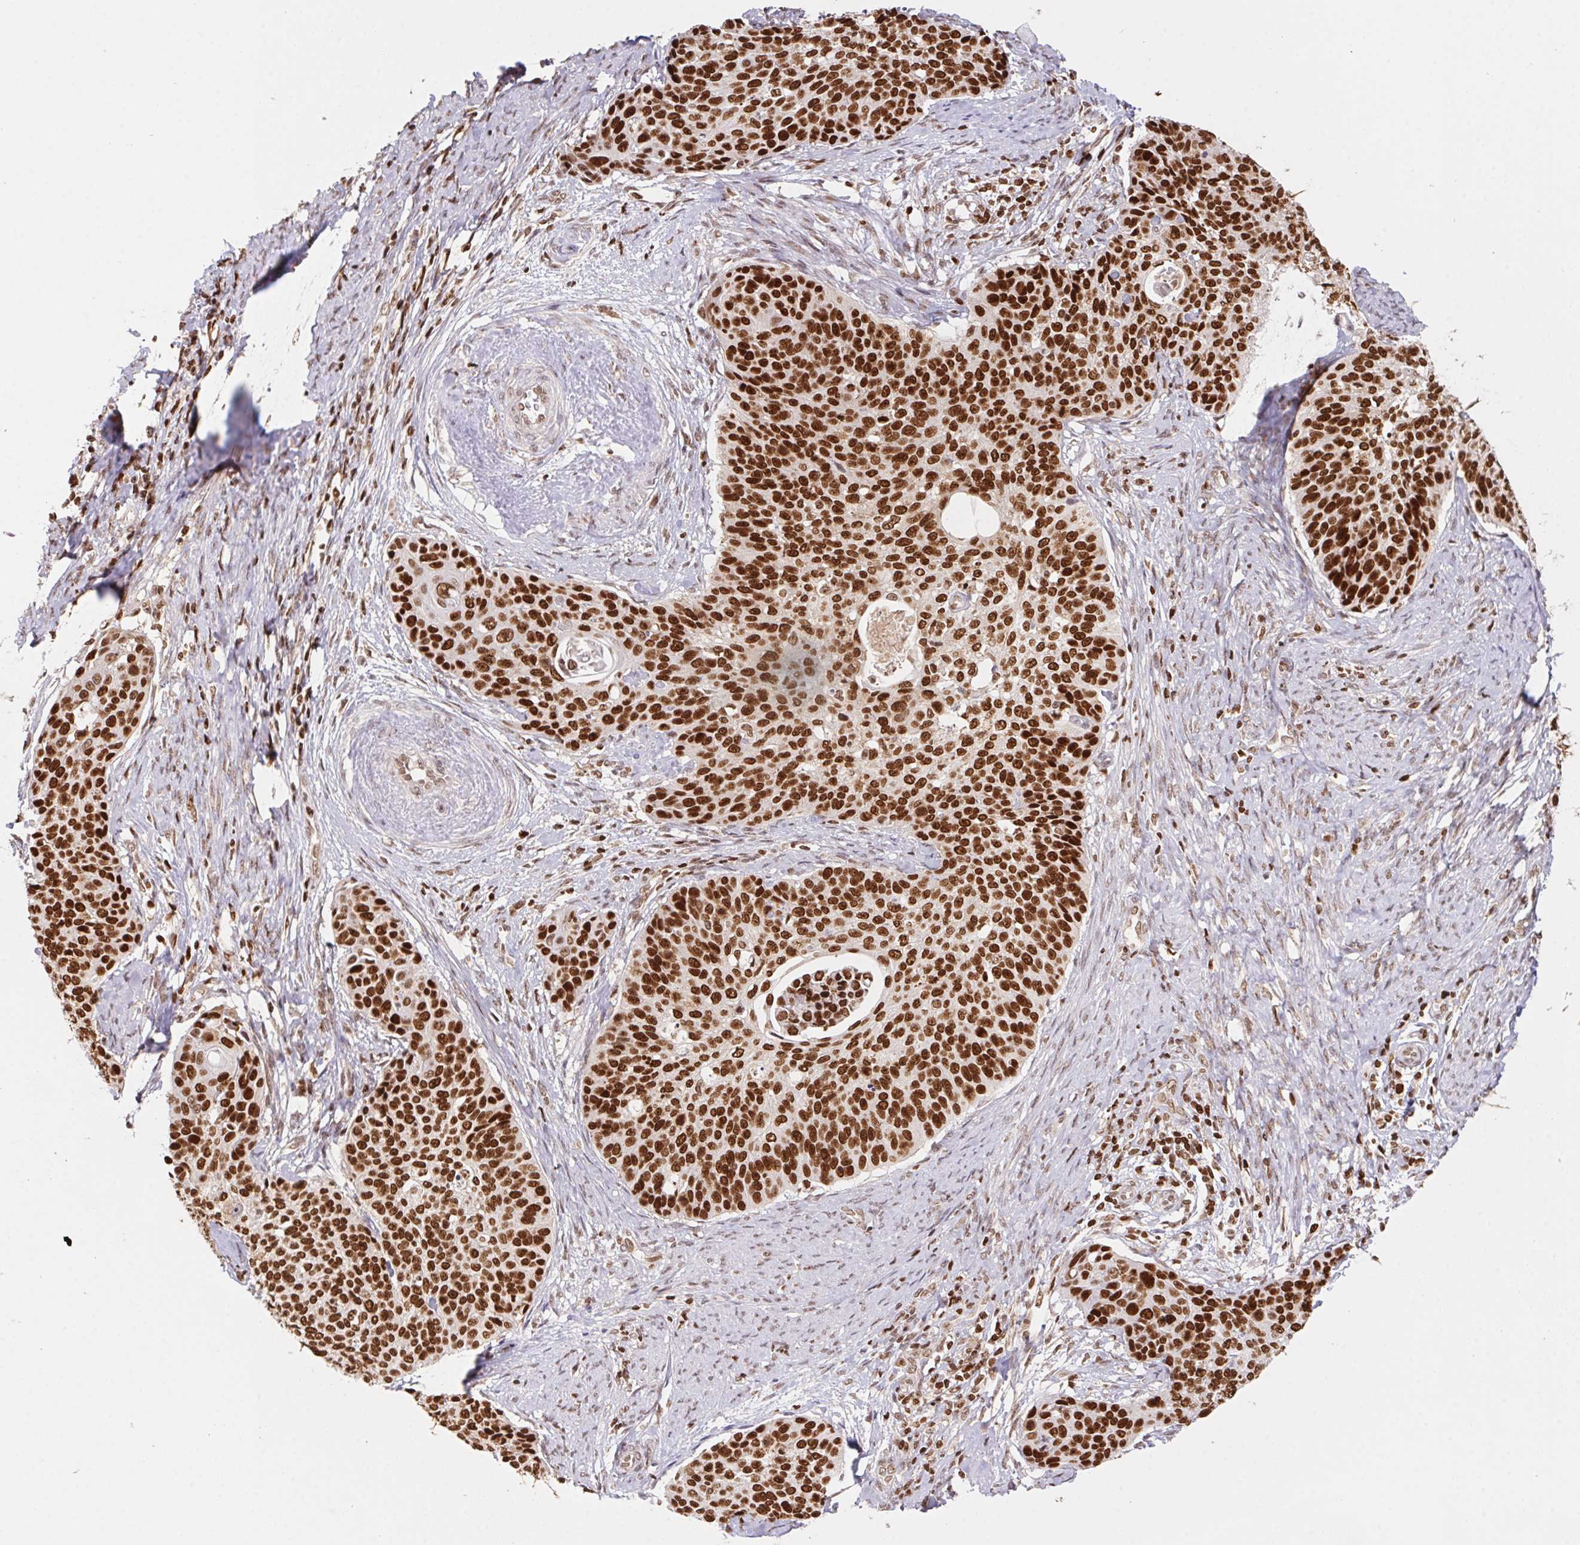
{"staining": {"intensity": "strong", "quantity": ">75%", "location": "nuclear"}, "tissue": "cervical cancer", "cell_type": "Tumor cells", "image_type": "cancer", "snomed": [{"axis": "morphology", "description": "Squamous cell carcinoma, NOS"}, {"axis": "topography", "description": "Cervix"}], "caption": "Immunohistochemical staining of human cervical squamous cell carcinoma displays strong nuclear protein positivity in about >75% of tumor cells.", "gene": "POLD3", "patient": {"sex": "female", "age": 69}}